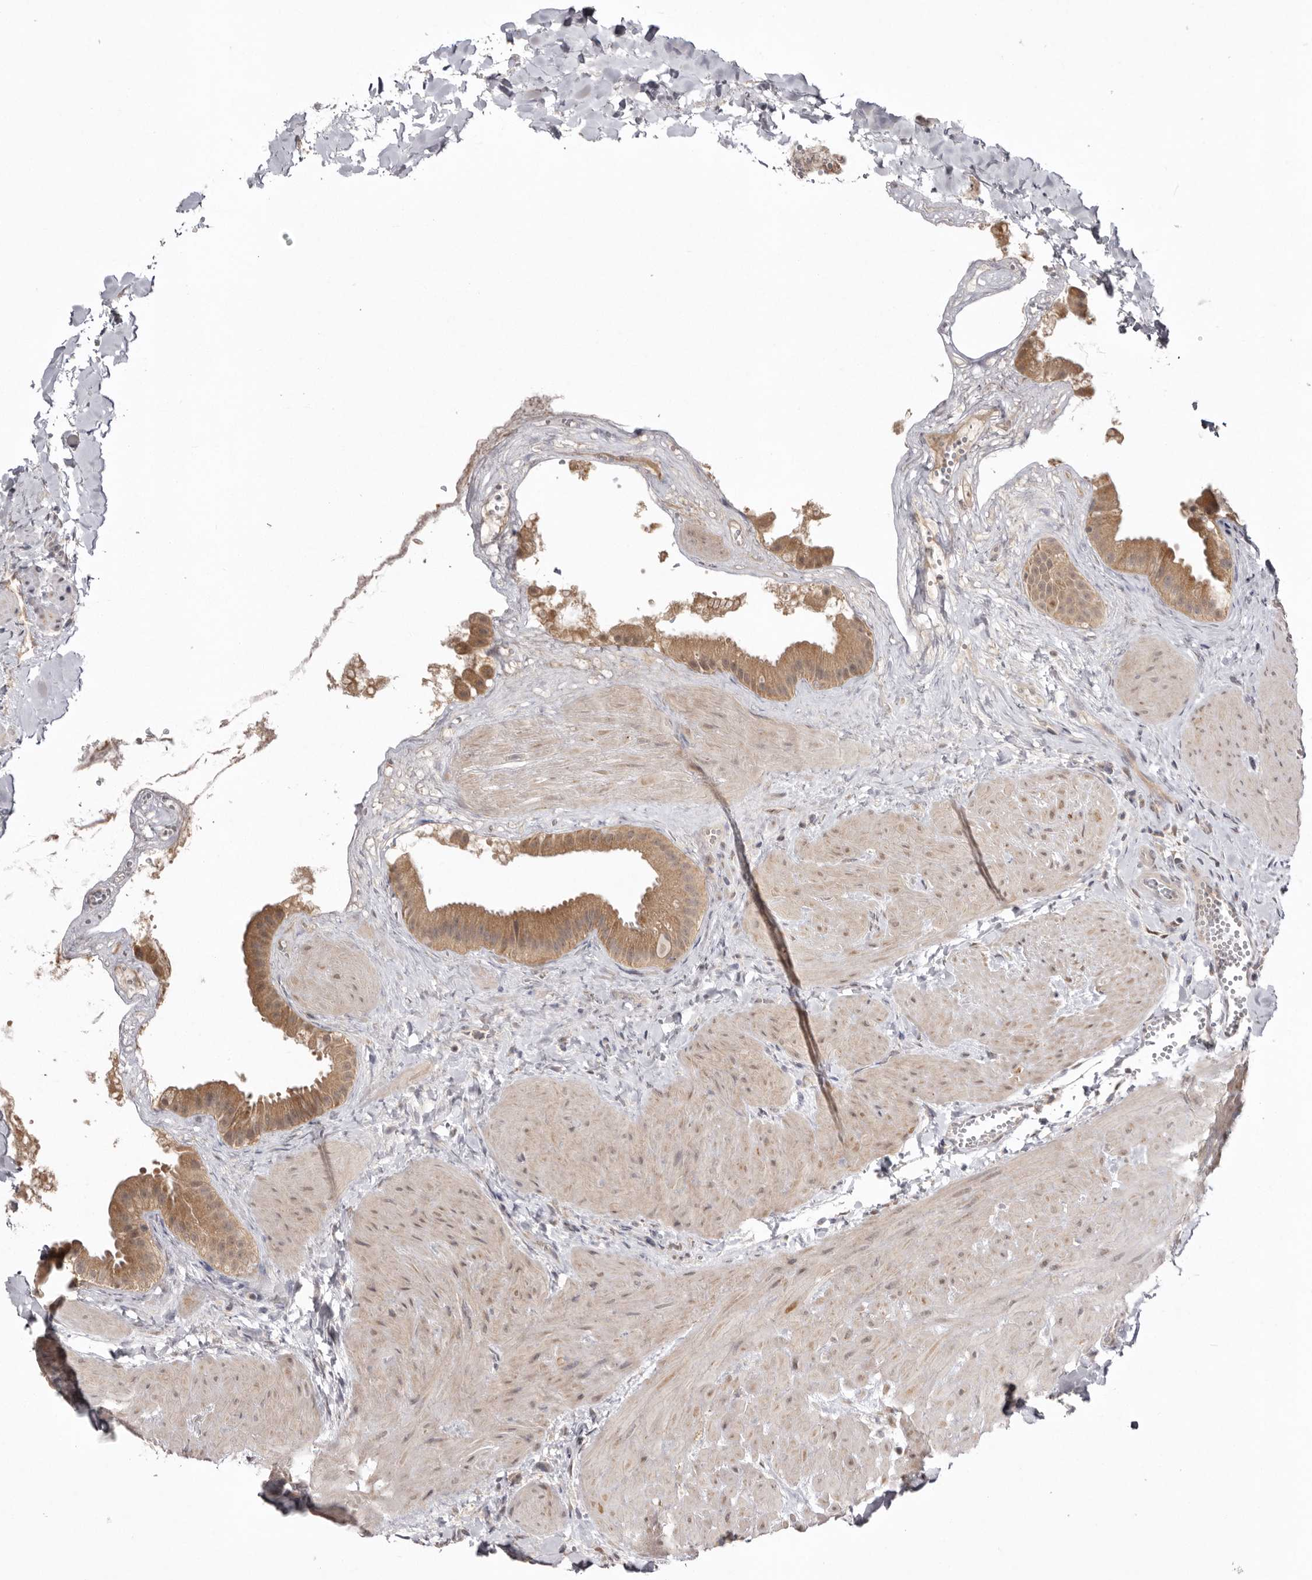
{"staining": {"intensity": "moderate", "quantity": ">75%", "location": "cytoplasmic/membranous"}, "tissue": "gallbladder", "cell_type": "Glandular cells", "image_type": "normal", "snomed": [{"axis": "morphology", "description": "Normal tissue, NOS"}, {"axis": "topography", "description": "Gallbladder"}], "caption": "Gallbladder stained with IHC exhibits moderate cytoplasmic/membranous expression in about >75% of glandular cells. (Brightfield microscopy of DAB IHC at high magnification).", "gene": "NSUN4", "patient": {"sex": "male", "age": 55}}